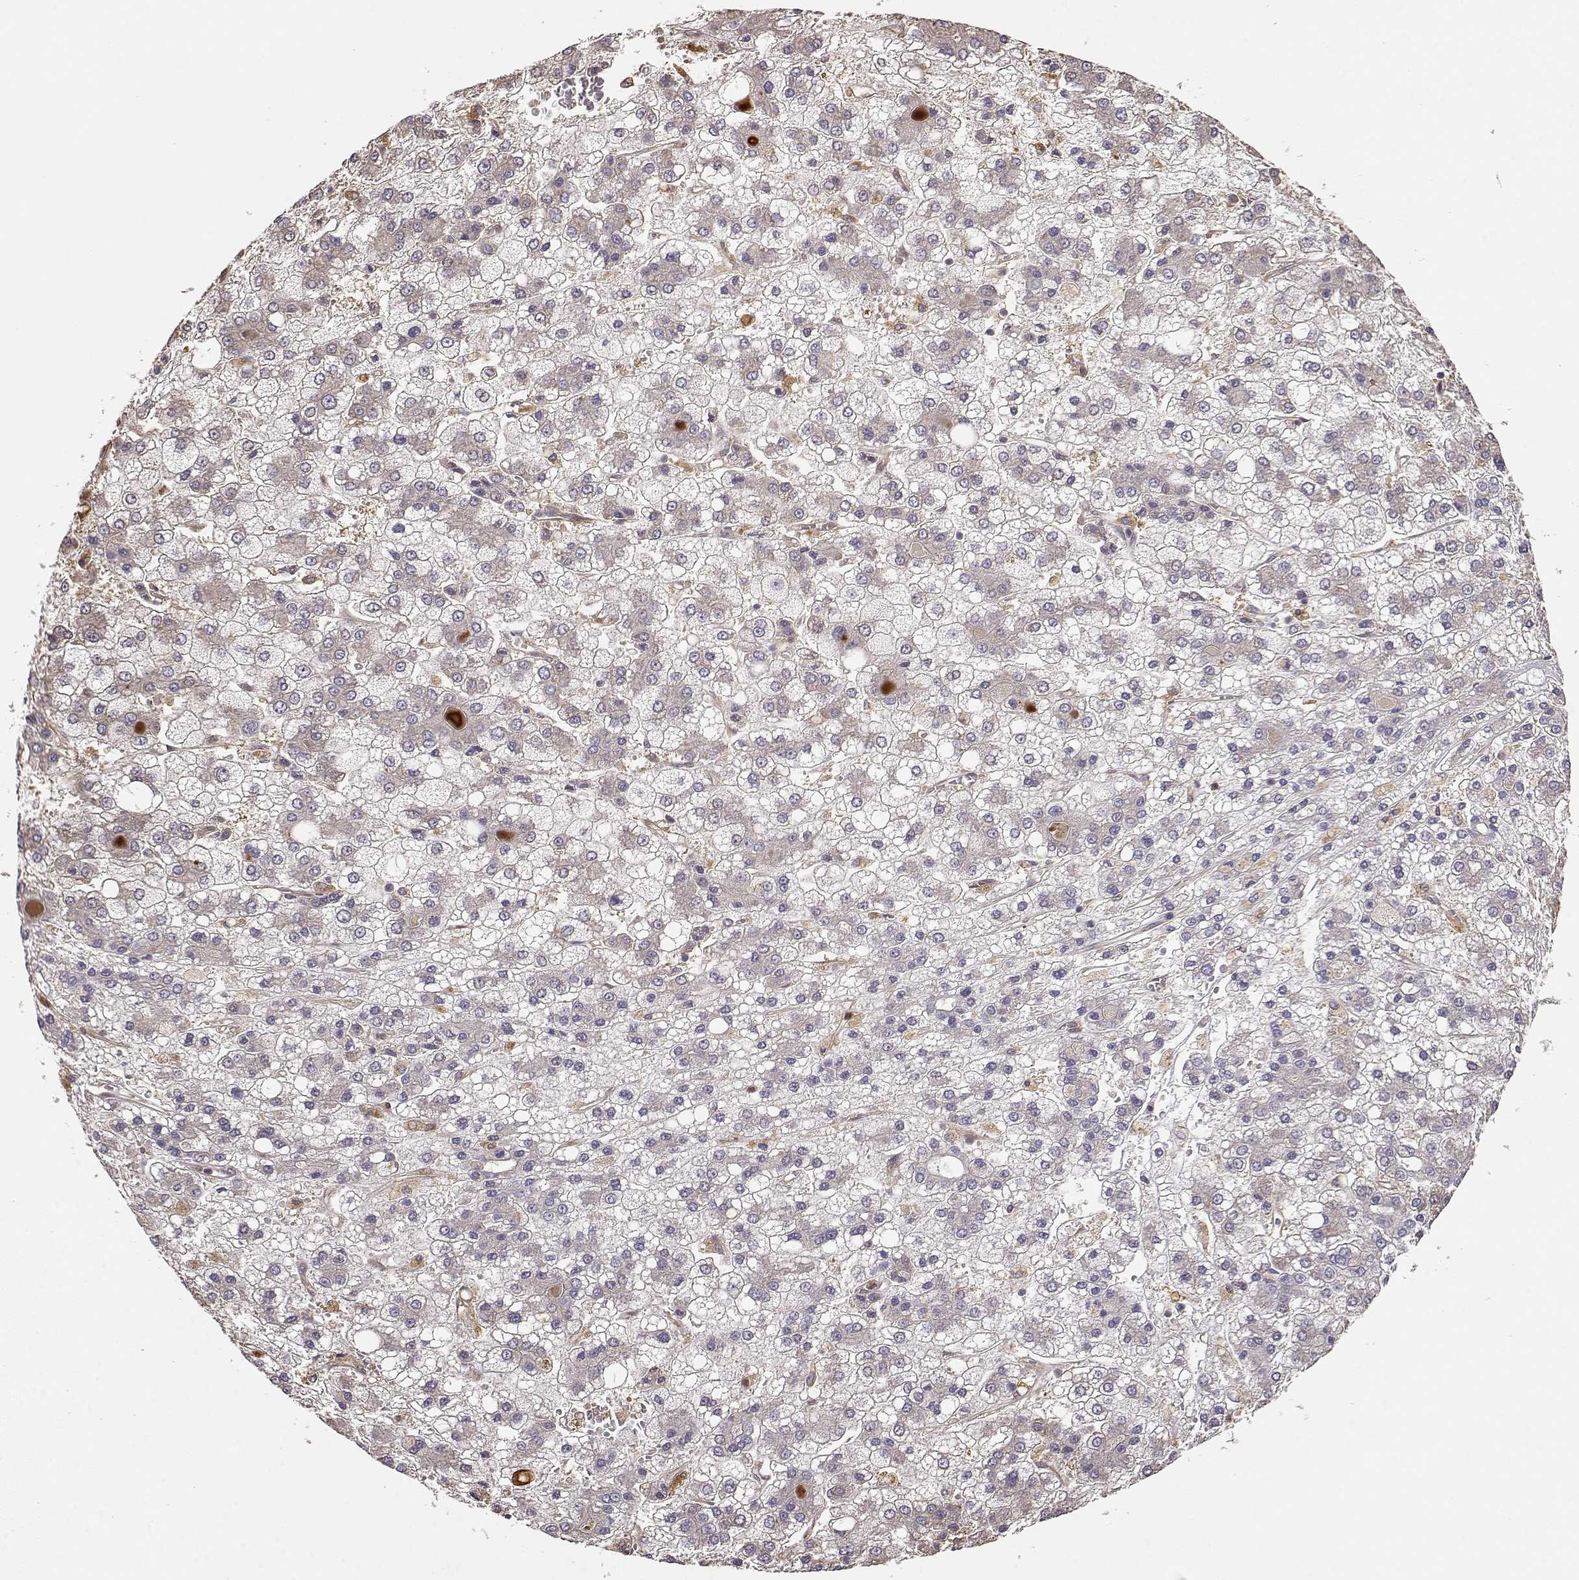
{"staining": {"intensity": "negative", "quantity": "none", "location": "none"}, "tissue": "liver cancer", "cell_type": "Tumor cells", "image_type": "cancer", "snomed": [{"axis": "morphology", "description": "Carcinoma, Hepatocellular, NOS"}, {"axis": "topography", "description": "Liver"}], "caption": "This is a histopathology image of IHC staining of liver cancer, which shows no positivity in tumor cells.", "gene": "CRIM1", "patient": {"sex": "male", "age": 73}}